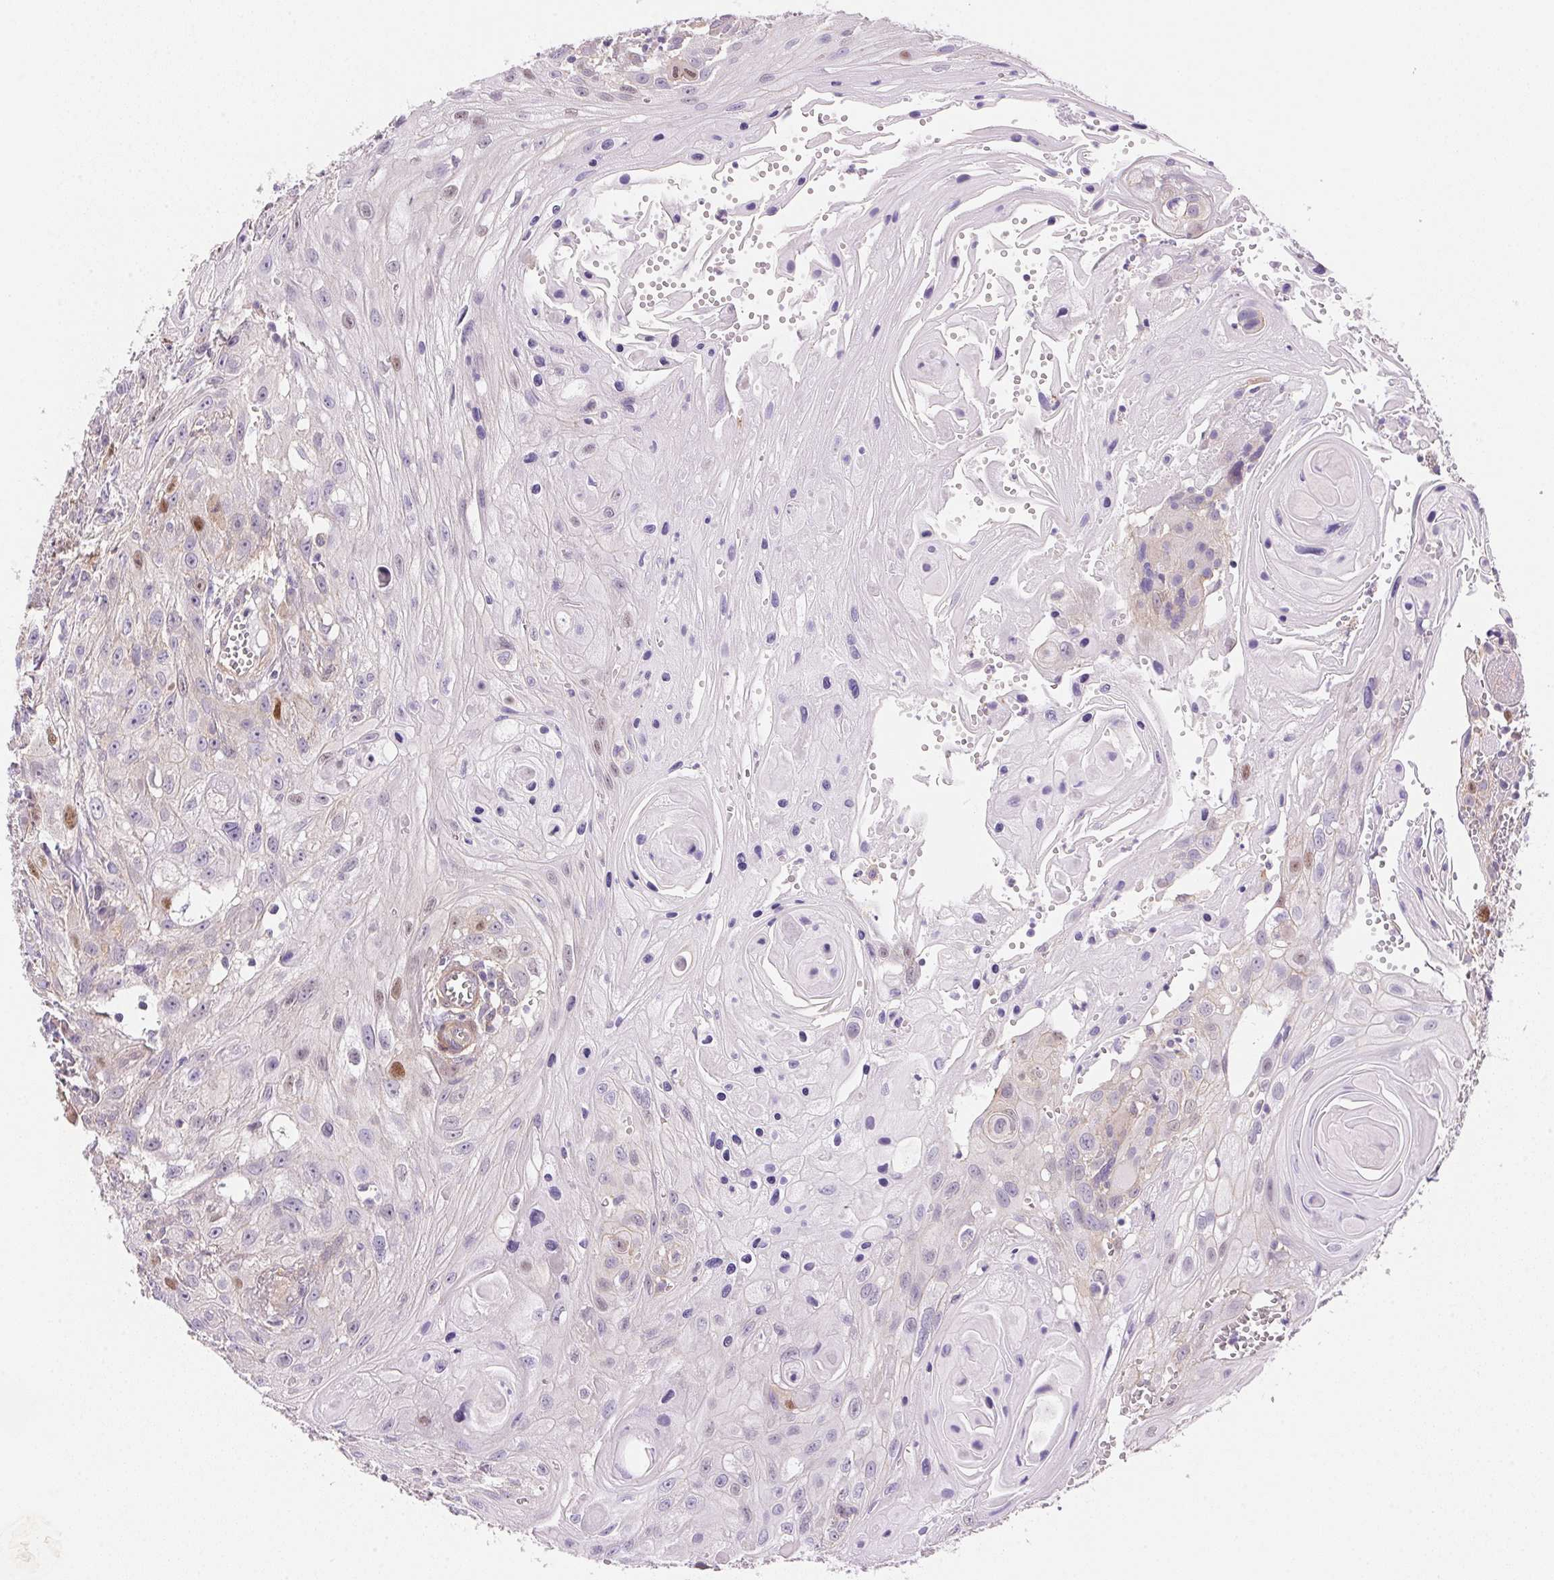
{"staining": {"intensity": "negative", "quantity": "none", "location": "none"}, "tissue": "head and neck cancer", "cell_type": "Tumor cells", "image_type": "cancer", "snomed": [{"axis": "morphology", "description": "Squamous cell carcinoma, NOS"}, {"axis": "topography", "description": "Oral tissue"}, {"axis": "topography", "description": "Head-Neck"}], "caption": "High magnification brightfield microscopy of head and neck squamous cell carcinoma stained with DAB (3,3'-diaminobenzidine) (brown) and counterstained with hematoxylin (blue): tumor cells show no significant expression.", "gene": "SMTN", "patient": {"sex": "male", "age": 58}}